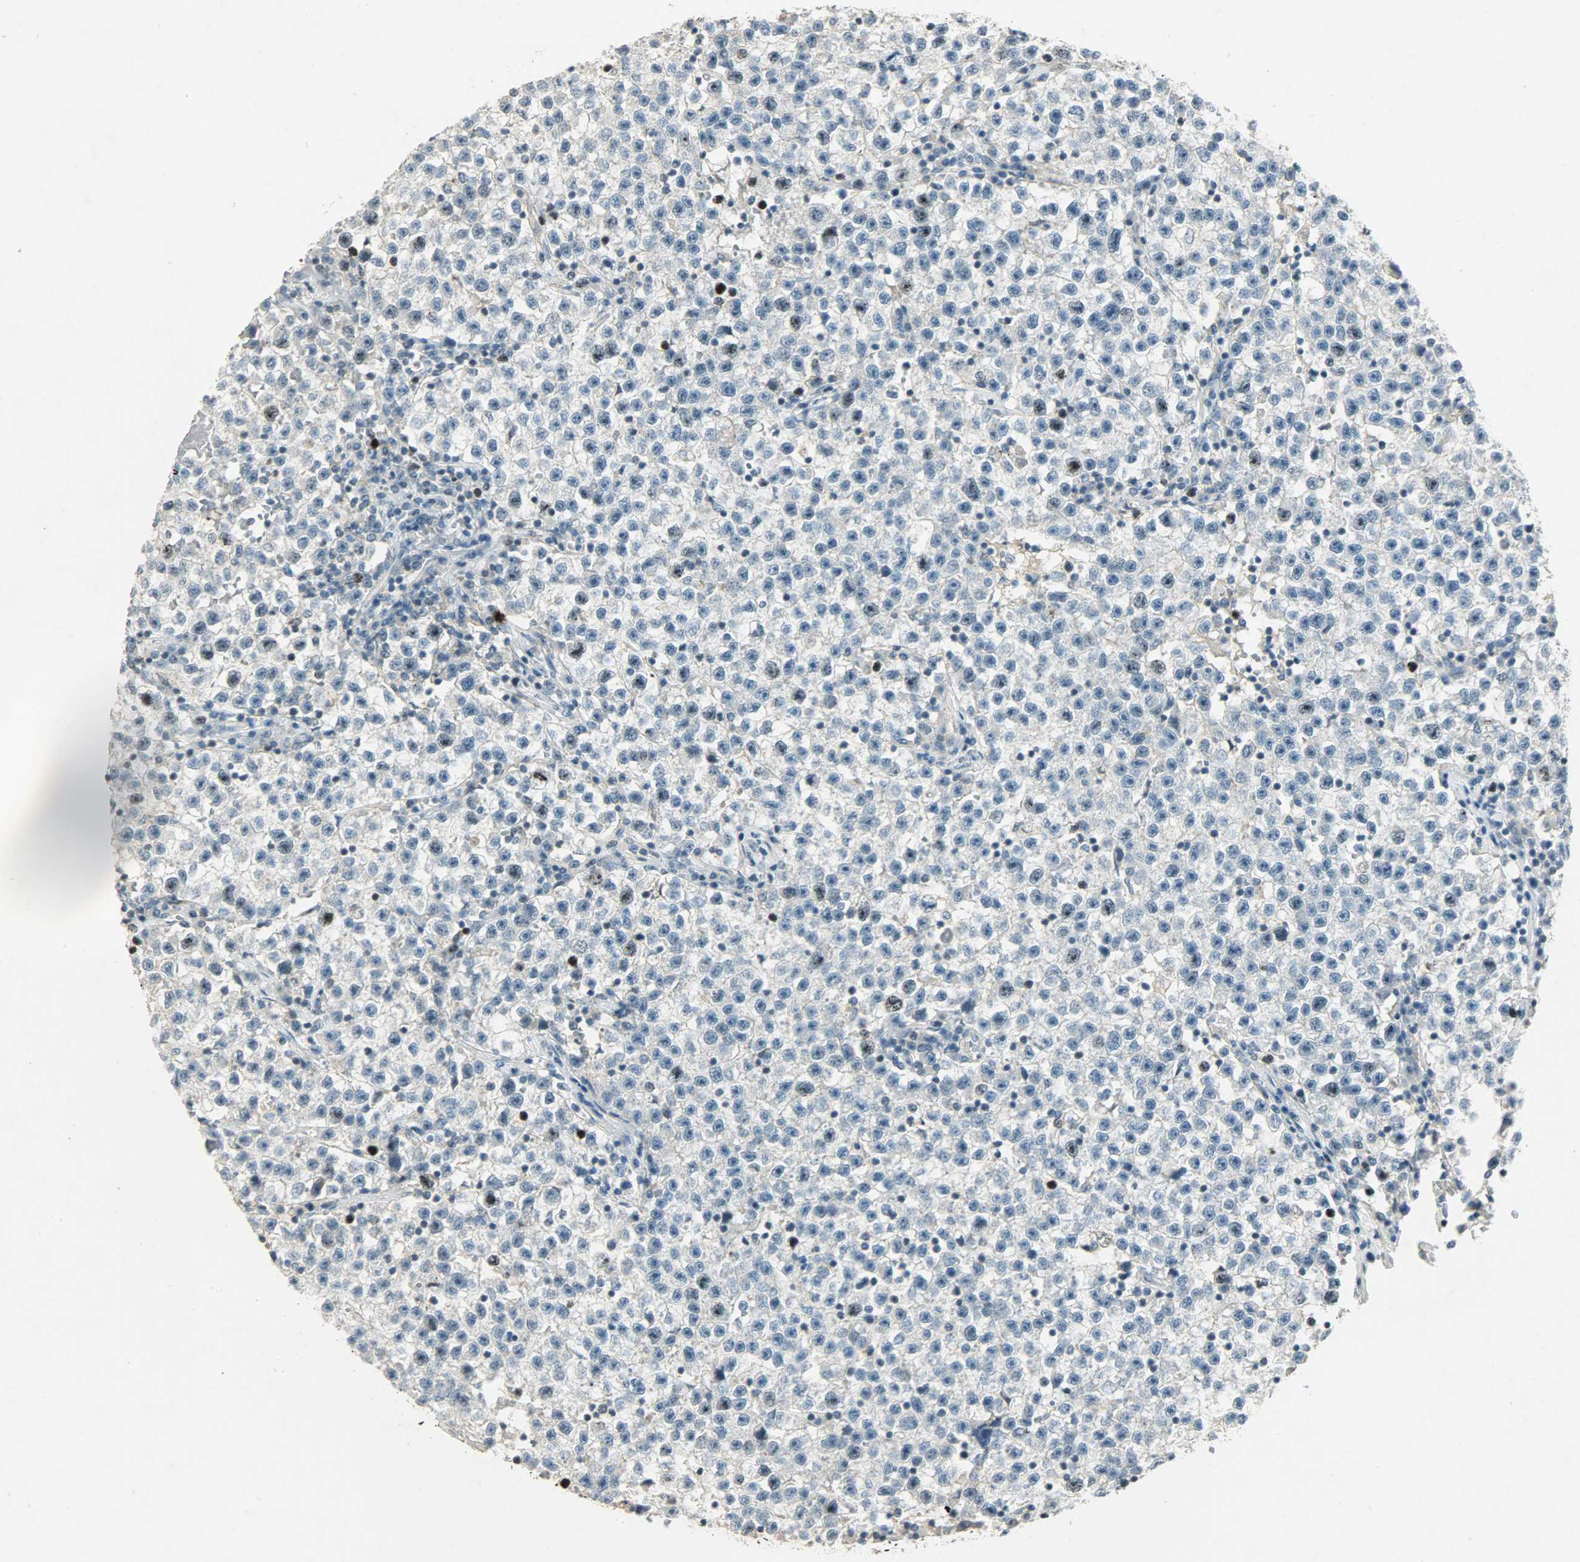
{"staining": {"intensity": "moderate", "quantity": "<25%", "location": "nuclear"}, "tissue": "testis cancer", "cell_type": "Tumor cells", "image_type": "cancer", "snomed": [{"axis": "morphology", "description": "Seminoma, NOS"}, {"axis": "topography", "description": "Testis"}], "caption": "Protein expression analysis of testis cancer (seminoma) displays moderate nuclear positivity in about <25% of tumor cells.", "gene": "AURKB", "patient": {"sex": "male", "age": 22}}